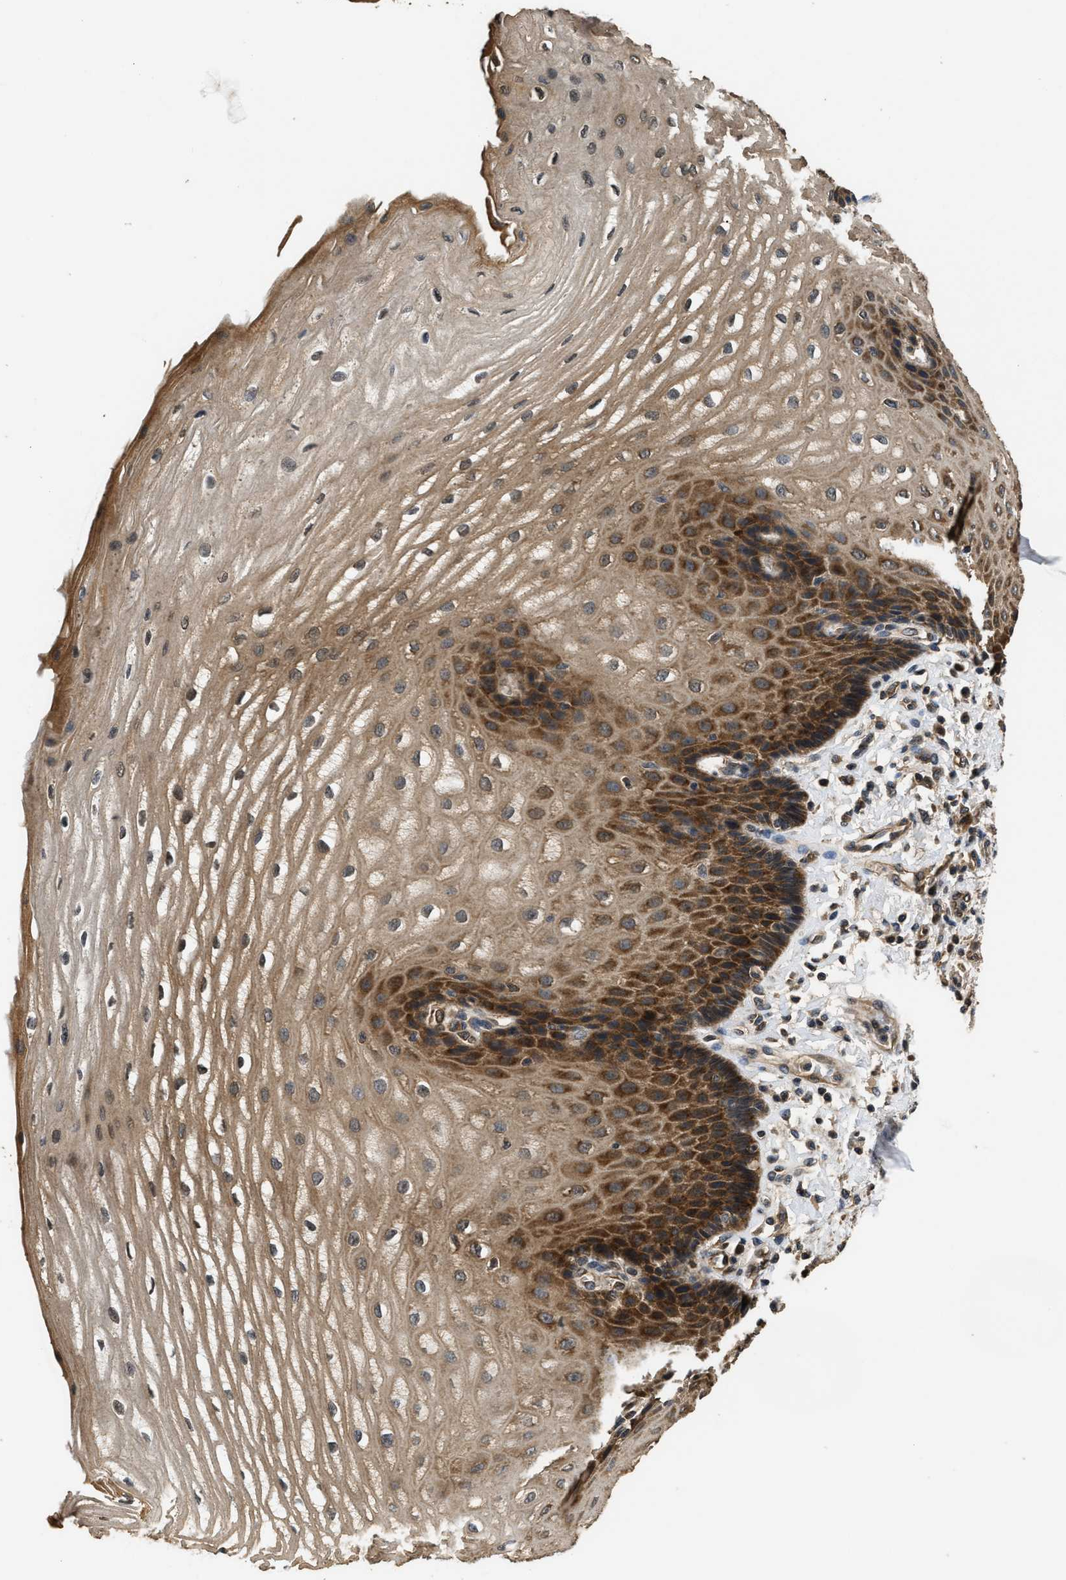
{"staining": {"intensity": "strong", "quantity": ">75%", "location": "cytoplasmic/membranous"}, "tissue": "esophagus", "cell_type": "Squamous epithelial cells", "image_type": "normal", "snomed": [{"axis": "morphology", "description": "Normal tissue, NOS"}, {"axis": "topography", "description": "Esophagus"}], "caption": "Immunohistochemistry (IHC) micrograph of unremarkable human esophagus stained for a protein (brown), which reveals high levels of strong cytoplasmic/membranous expression in approximately >75% of squamous epithelial cells.", "gene": "DNAJC2", "patient": {"sex": "male", "age": 54}}